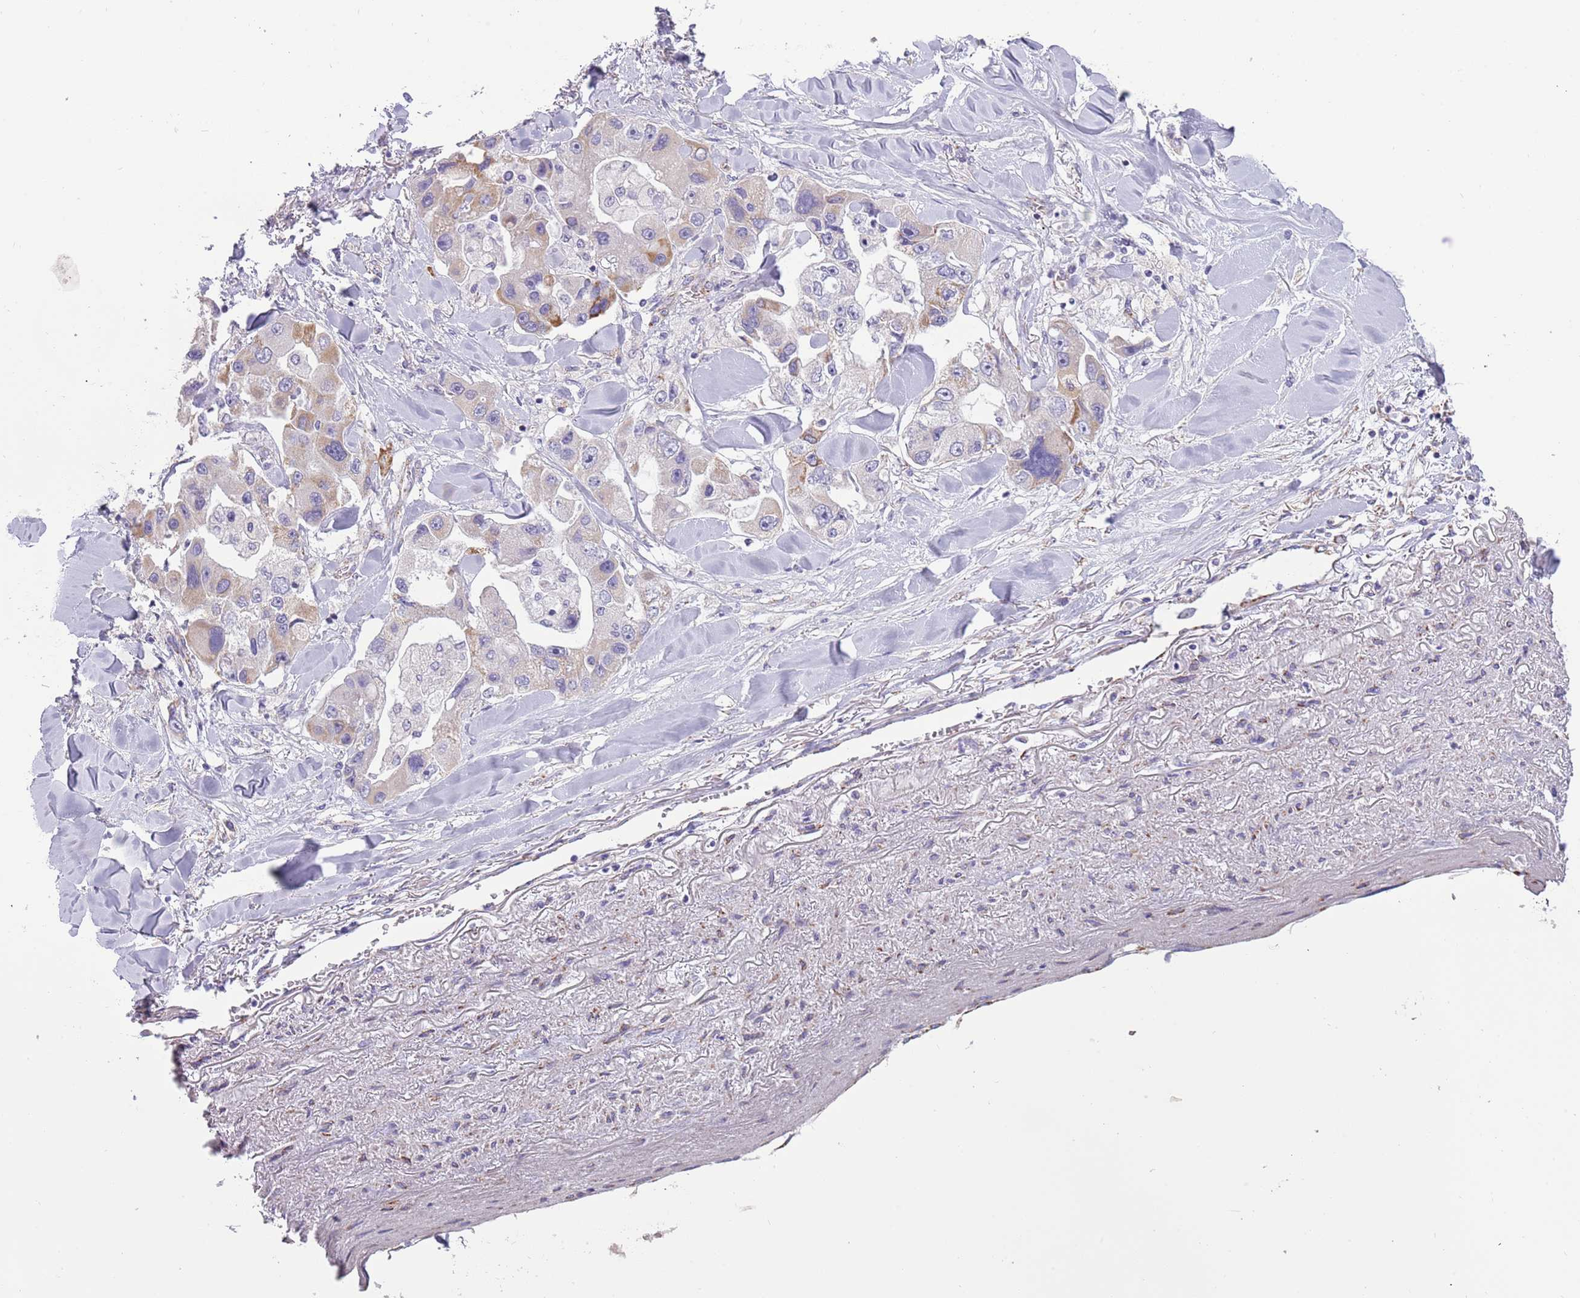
{"staining": {"intensity": "moderate", "quantity": "<25%", "location": "cytoplasmic/membranous"}, "tissue": "lung cancer", "cell_type": "Tumor cells", "image_type": "cancer", "snomed": [{"axis": "morphology", "description": "Adenocarcinoma, NOS"}, {"axis": "topography", "description": "Lung"}], "caption": "Immunohistochemical staining of lung cancer (adenocarcinoma) exhibits low levels of moderate cytoplasmic/membranous staining in about <25% of tumor cells.", "gene": "RNF222", "patient": {"sex": "female", "age": 54}}